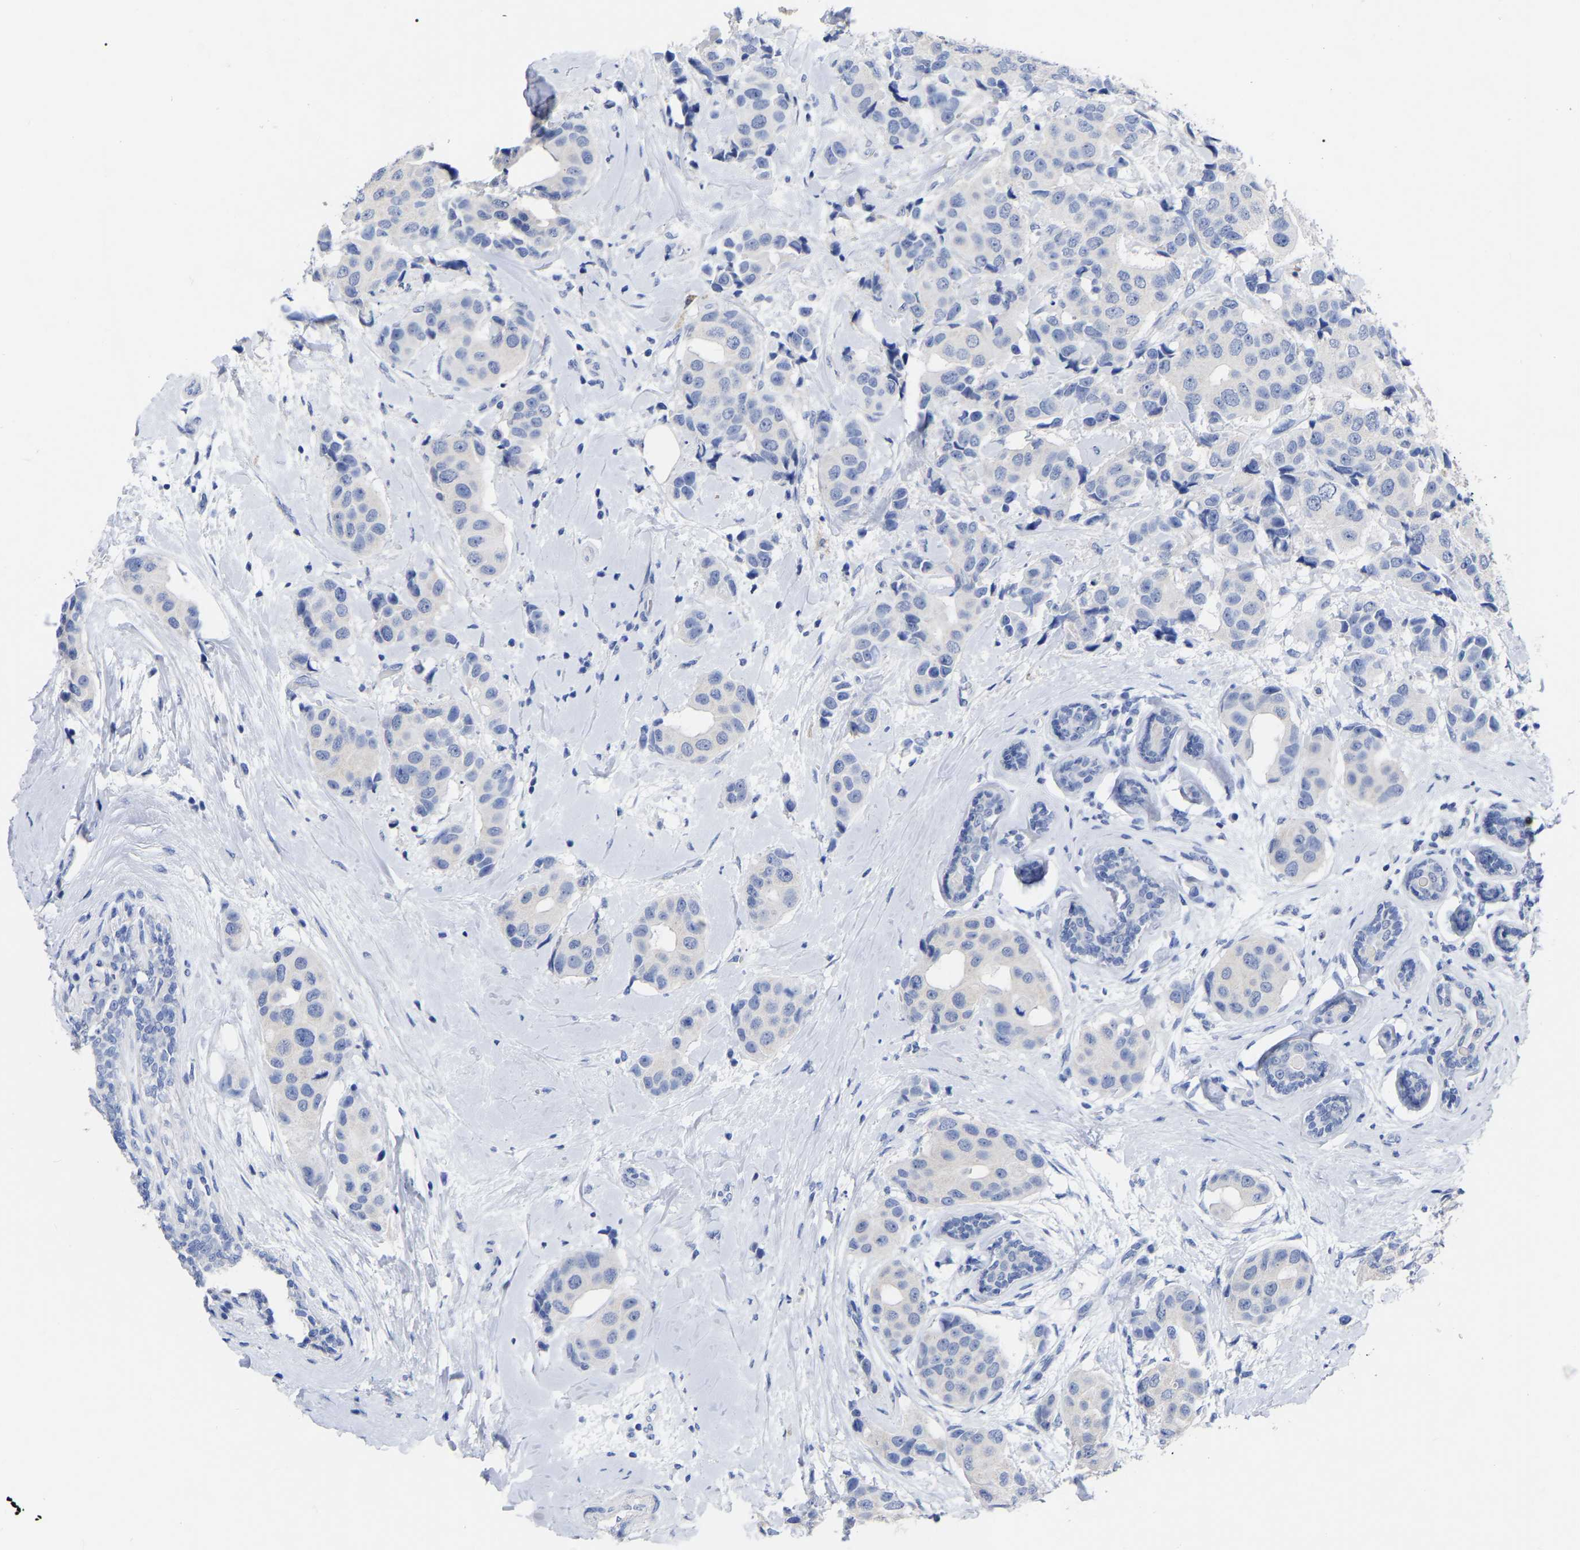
{"staining": {"intensity": "negative", "quantity": "none", "location": "none"}, "tissue": "breast cancer", "cell_type": "Tumor cells", "image_type": "cancer", "snomed": [{"axis": "morphology", "description": "Normal tissue, NOS"}, {"axis": "morphology", "description": "Duct carcinoma"}, {"axis": "topography", "description": "Breast"}], "caption": "This is a micrograph of IHC staining of breast cancer (infiltrating ductal carcinoma), which shows no expression in tumor cells.", "gene": "ANXA13", "patient": {"sex": "female", "age": 39}}